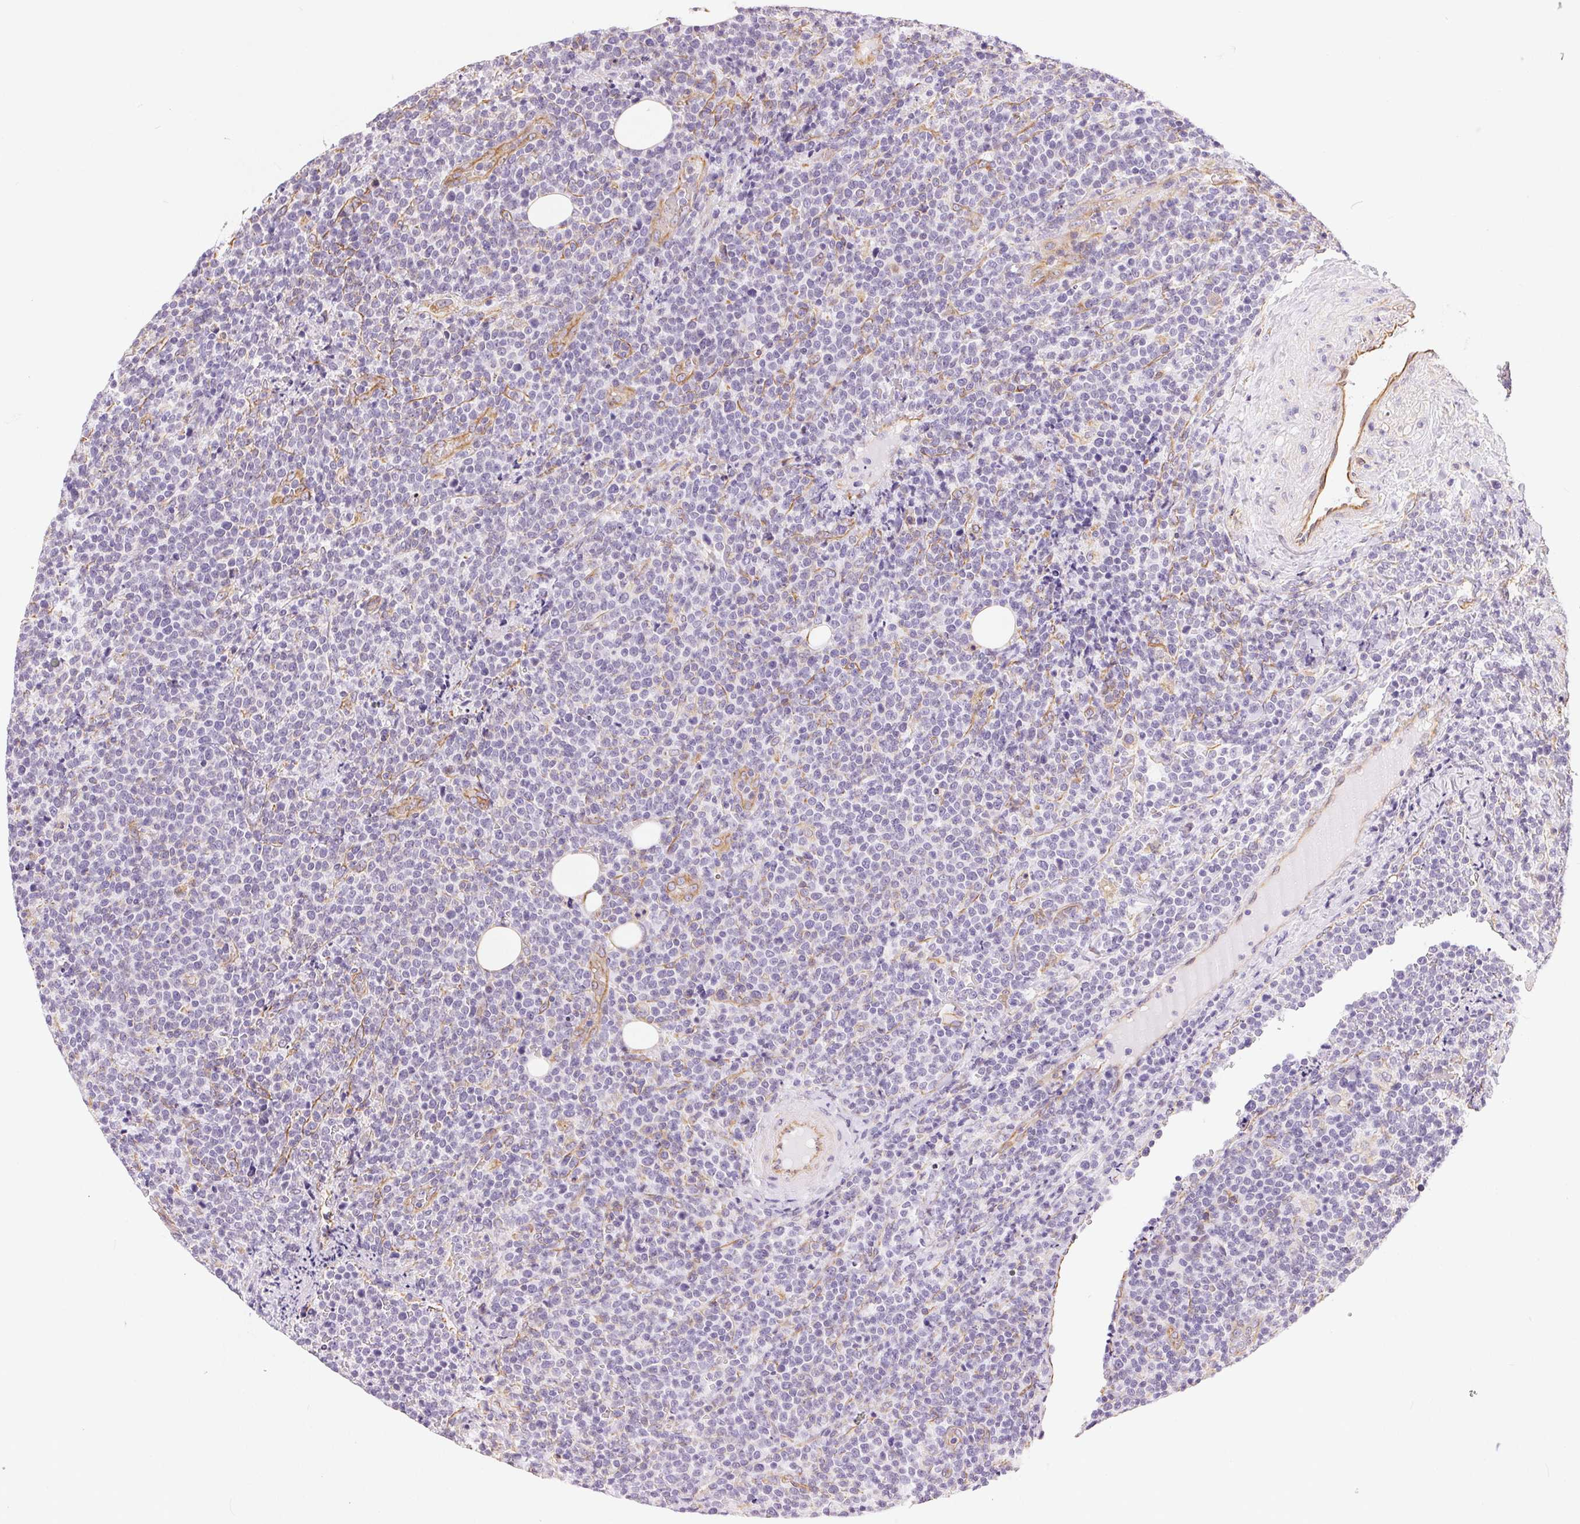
{"staining": {"intensity": "negative", "quantity": "none", "location": "none"}, "tissue": "lymphoma", "cell_type": "Tumor cells", "image_type": "cancer", "snomed": [{"axis": "morphology", "description": "Malignant lymphoma, non-Hodgkin's type, High grade"}, {"axis": "topography", "description": "Lymph node"}], "caption": "An IHC micrograph of lymphoma is shown. There is no staining in tumor cells of lymphoma.", "gene": "GFAP", "patient": {"sex": "male", "age": 61}}